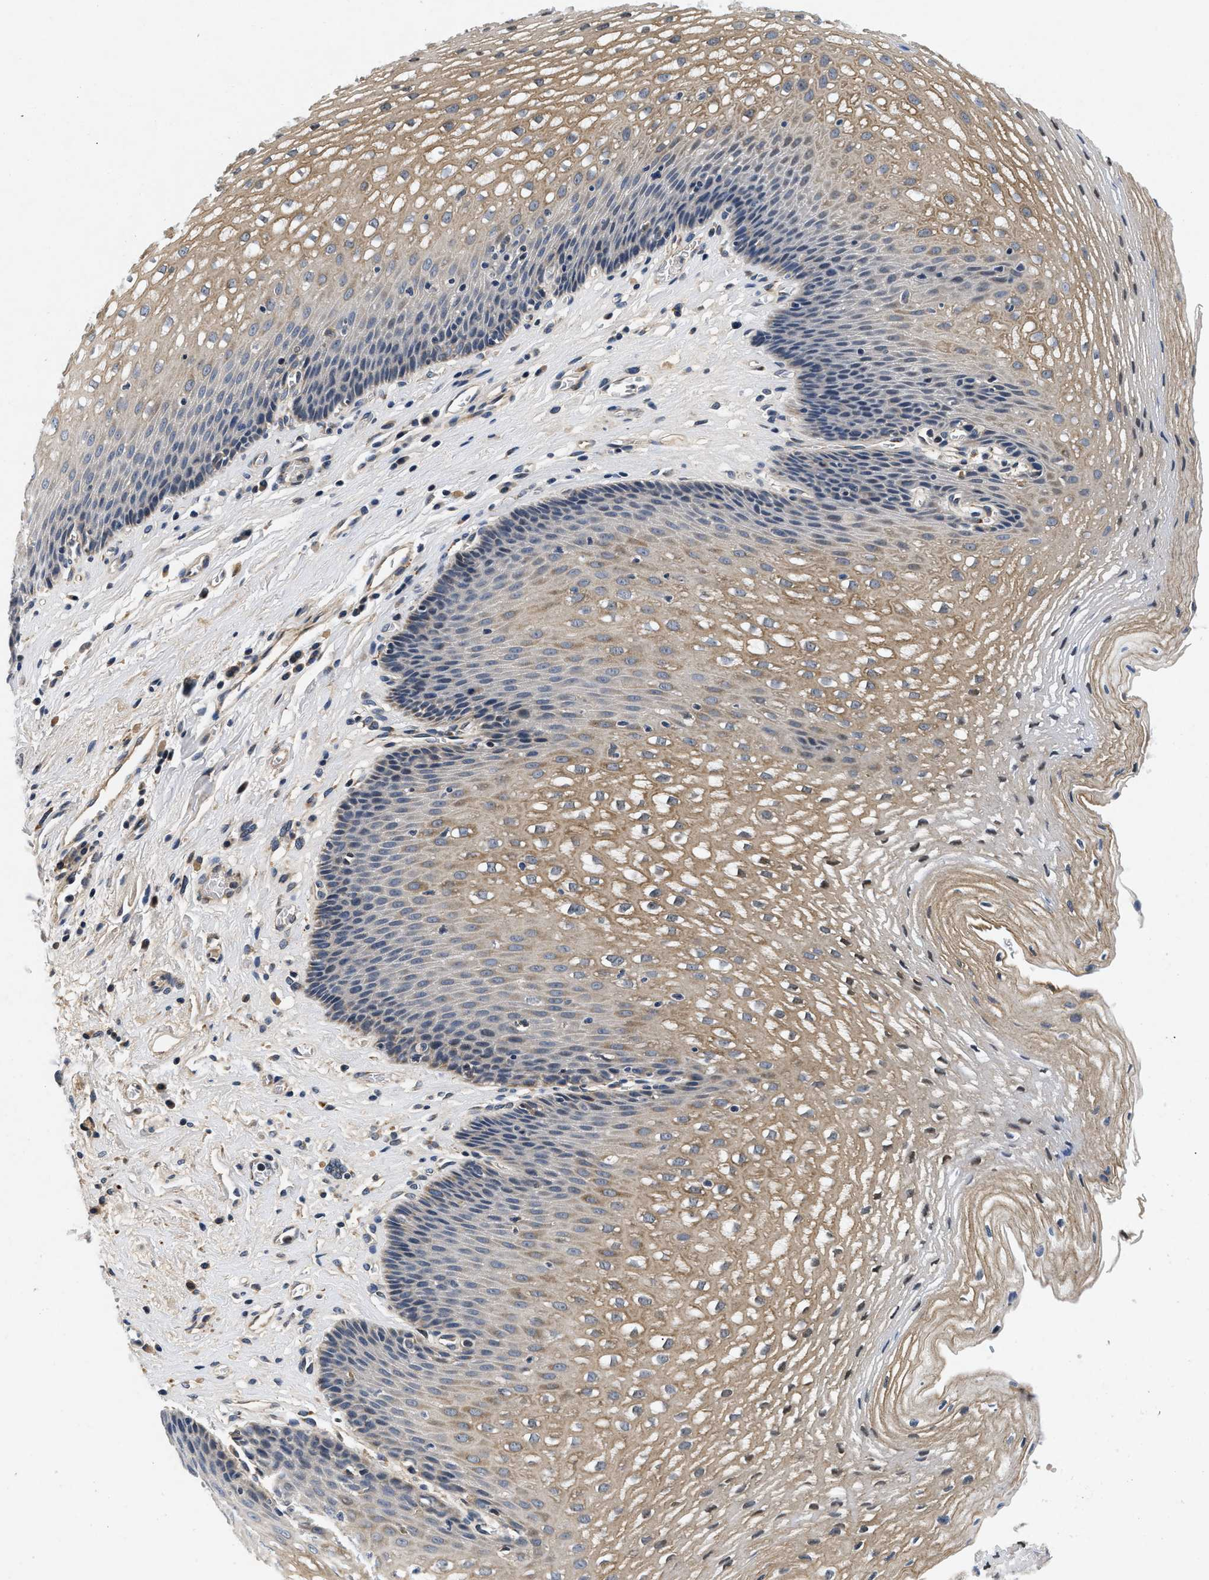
{"staining": {"intensity": "moderate", "quantity": ">75%", "location": "cytoplasmic/membranous"}, "tissue": "esophagus", "cell_type": "Squamous epithelial cells", "image_type": "normal", "snomed": [{"axis": "morphology", "description": "Normal tissue, NOS"}, {"axis": "topography", "description": "Esophagus"}], "caption": "Unremarkable esophagus demonstrates moderate cytoplasmic/membranous expression in about >75% of squamous epithelial cells, visualized by immunohistochemistry. The staining was performed using DAB, with brown indicating positive protein expression. Nuclei are stained blue with hematoxylin.", "gene": "PDP1", "patient": {"sex": "male", "age": 48}}